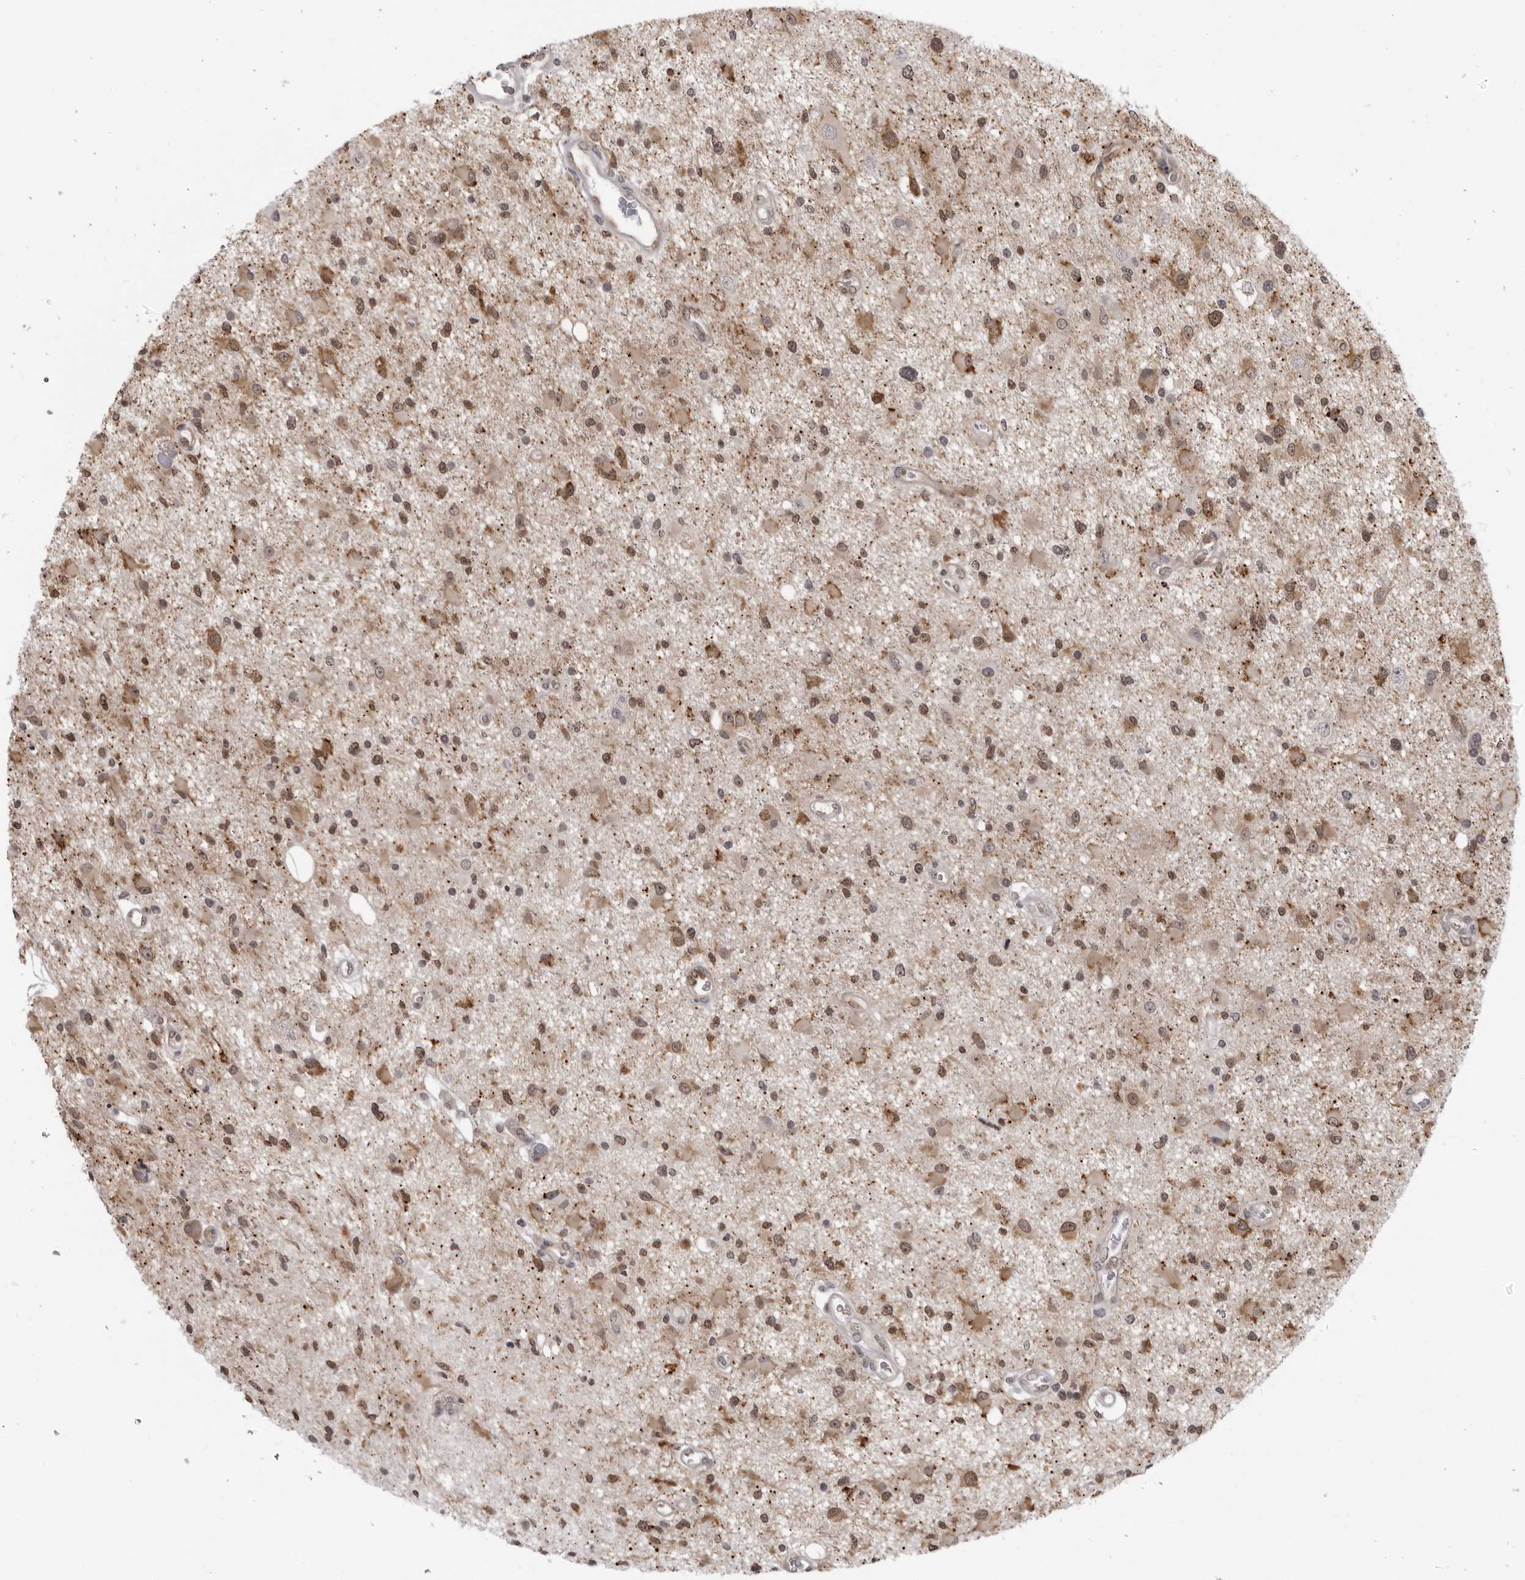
{"staining": {"intensity": "moderate", "quantity": ">75%", "location": "cytoplasmic/membranous,nuclear"}, "tissue": "glioma", "cell_type": "Tumor cells", "image_type": "cancer", "snomed": [{"axis": "morphology", "description": "Glioma, malignant, High grade"}, {"axis": "topography", "description": "Brain"}], "caption": "The immunohistochemical stain labels moderate cytoplasmic/membranous and nuclear positivity in tumor cells of glioma tissue.", "gene": "MAPK12", "patient": {"sex": "male", "age": 33}}